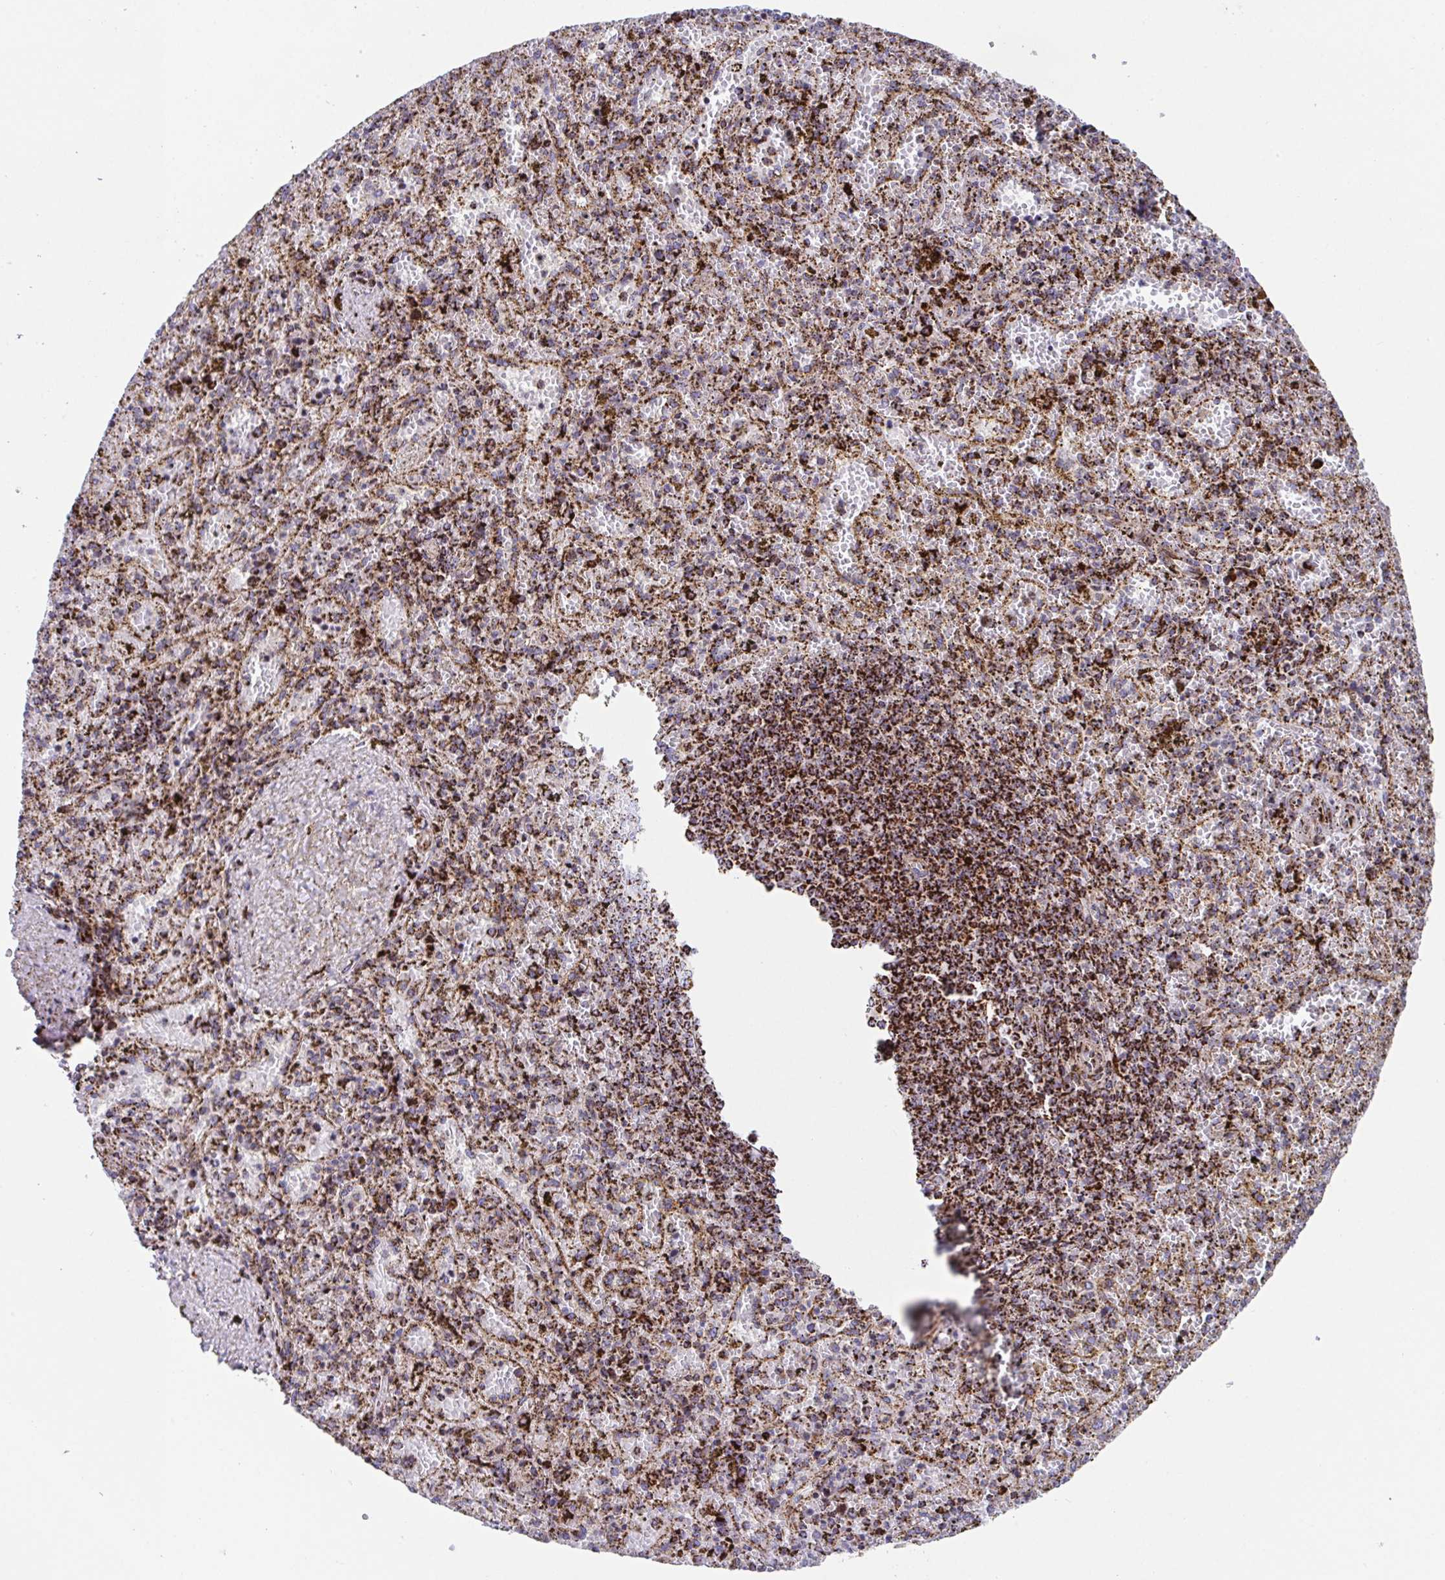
{"staining": {"intensity": "strong", "quantity": ">75%", "location": "cytoplasmic/membranous"}, "tissue": "spleen", "cell_type": "Cells in red pulp", "image_type": "normal", "snomed": [{"axis": "morphology", "description": "Normal tissue, NOS"}, {"axis": "topography", "description": "Spleen"}], "caption": "DAB (3,3'-diaminobenzidine) immunohistochemical staining of benign human spleen reveals strong cytoplasmic/membranous protein positivity in approximately >75% of cells in red pulp. Nuclei are stained in blue.", "gene": "ATP5MJ", "patient": {"sex": "female", "age": 50}}